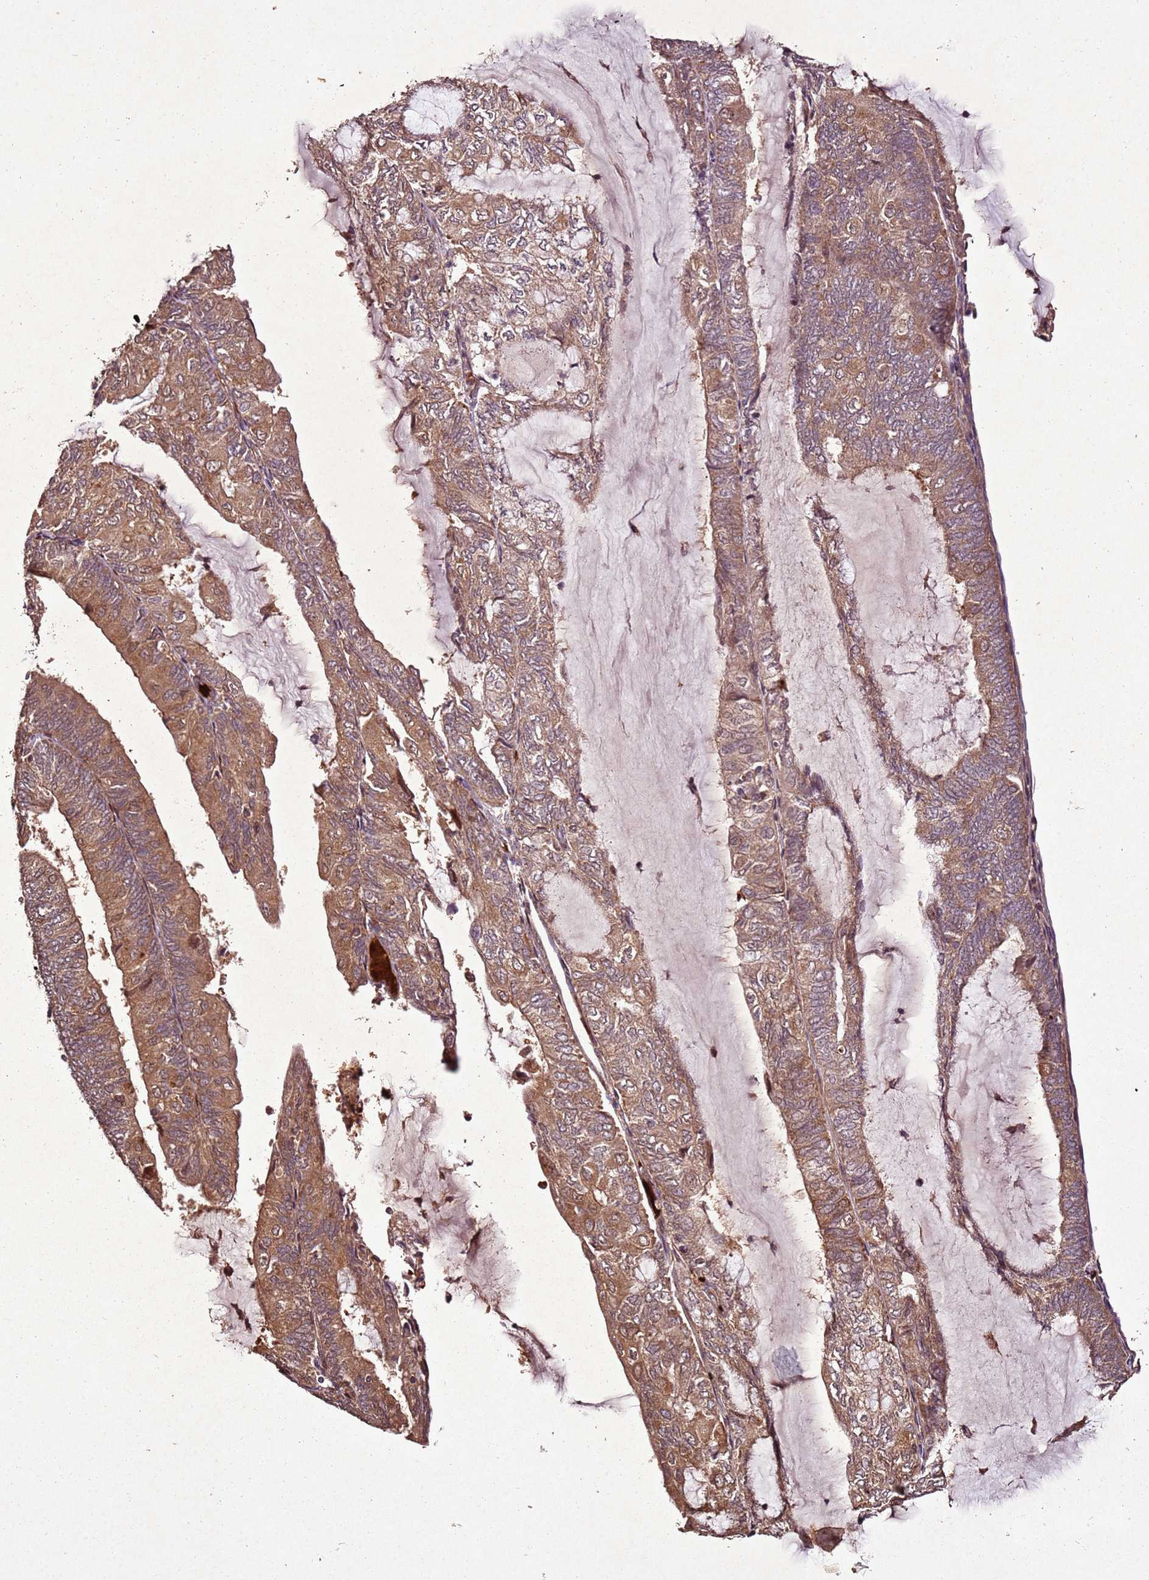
{"staining": {"intensity": "moderate", "quantity": ">75%", "location": "cytoplasmic/membranous"}, "tissue": "endometrial cancer", "cell_type": "Tumor cells", "image_type": "cancer", "snomed": [{"axis": "morphology", "description": "Adenocarcinoma, NOS"}, {"axis": "topography", "description": "Endometrium"}], "caption": "Tumor cells demonstrate medium levels of moderate cytoplasmic/membranous expression in about >75% of cells in human endometrial adenocarcinoma.", "gene": "PTMA", "patient": {"sex": "female", "age": 81}}